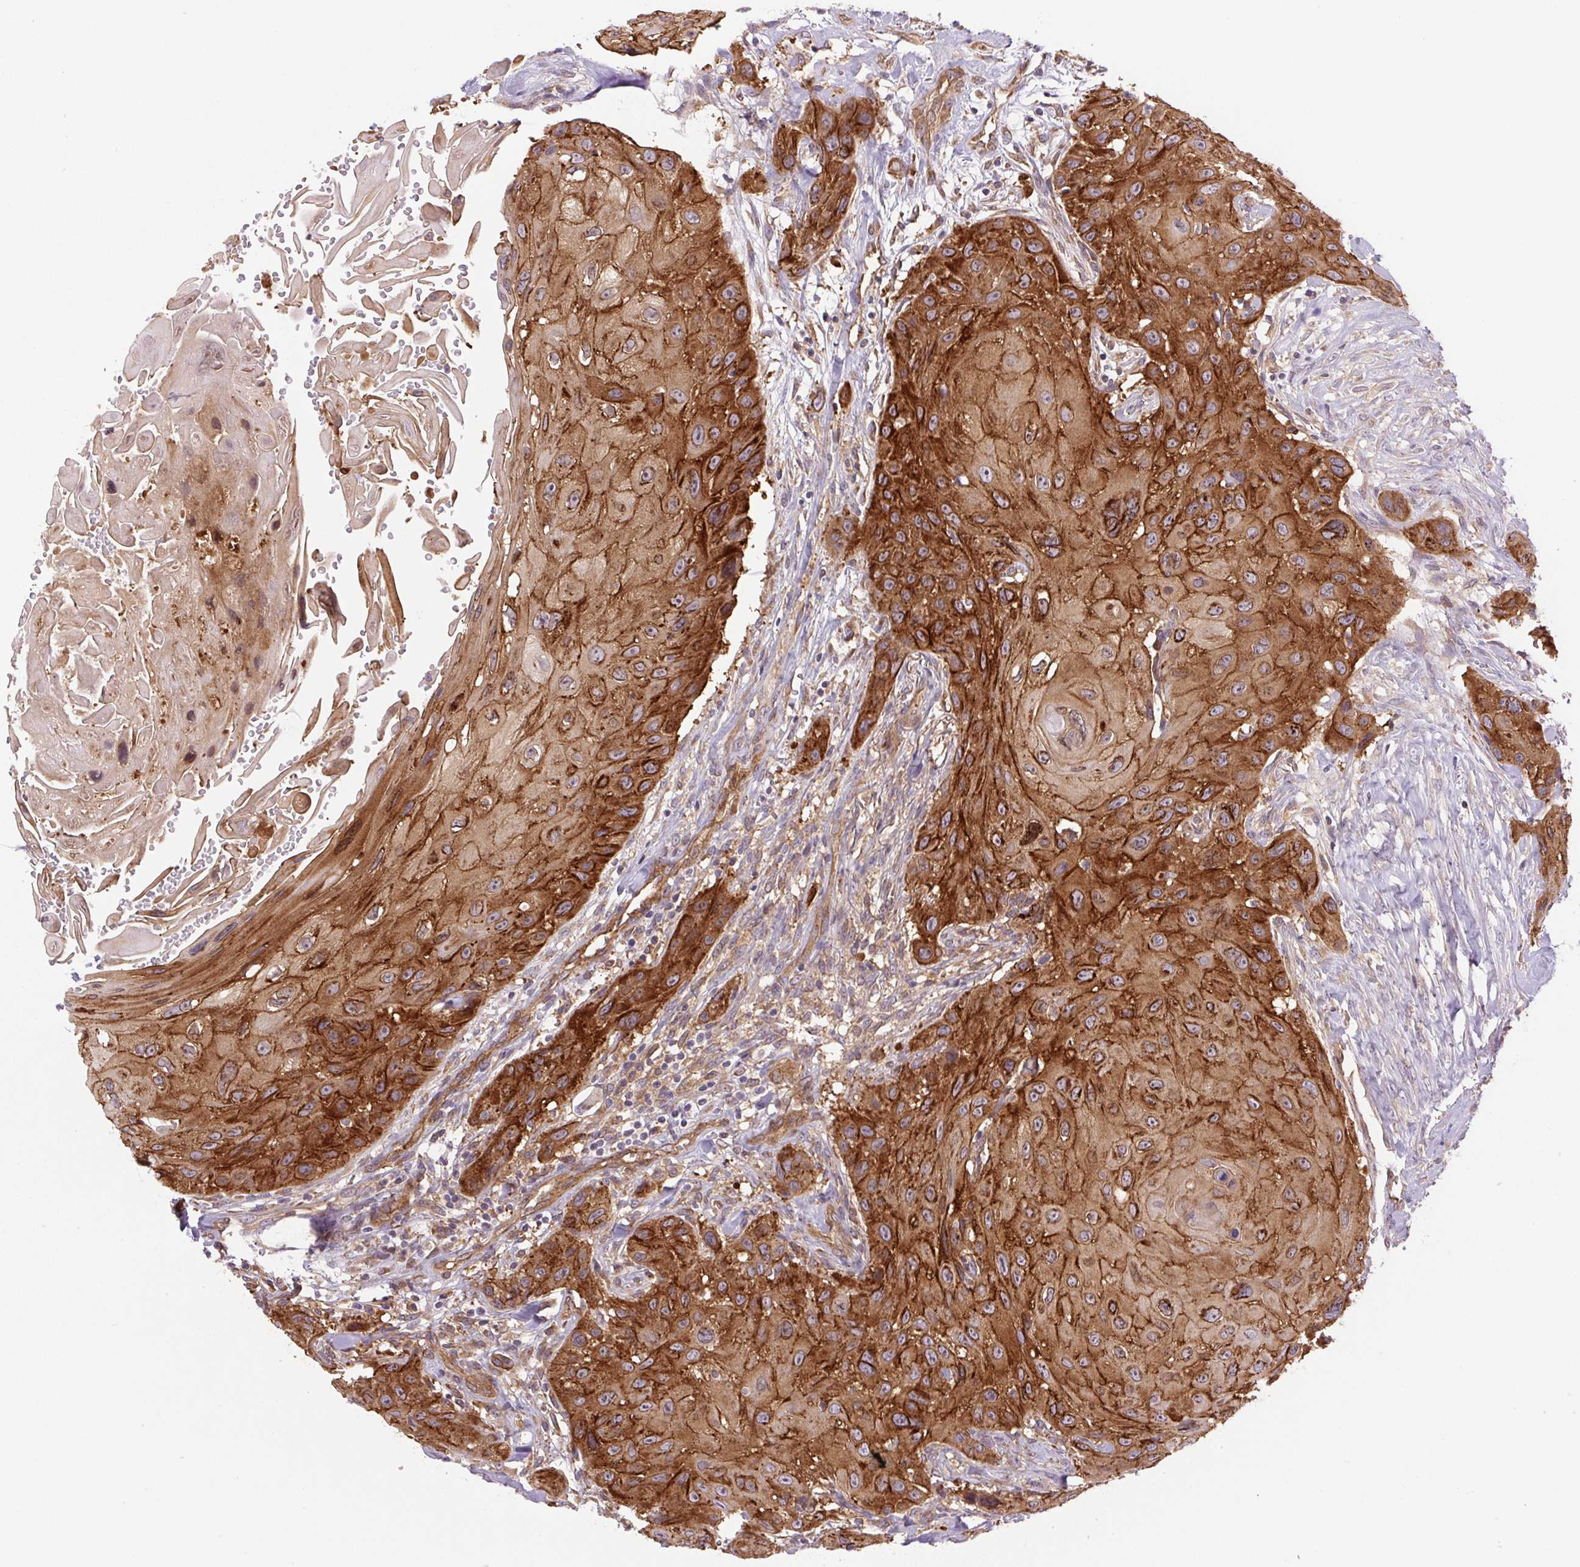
{"staining": {"intensity": "strong", "quantity": ">75%", "location": "cytoplasmic/membranous"}, "tissue": "head and neck cancer", "cell_type": "Tumor cells", "image_type": "cancer", "snomed": [{"axis": "morphology", "description": "Squamous cell carcinoma, NOS"}, {"axis": "topography", "description": "Head-Neck"}], "caption": "IHC of human head and neck cancer exhibits high levels of strong cytoplasmic/membranous positivity in about >75% of tumor cells.", "gene": "SEPTIN10", "patient": {"sex": "male", "age": 81}}